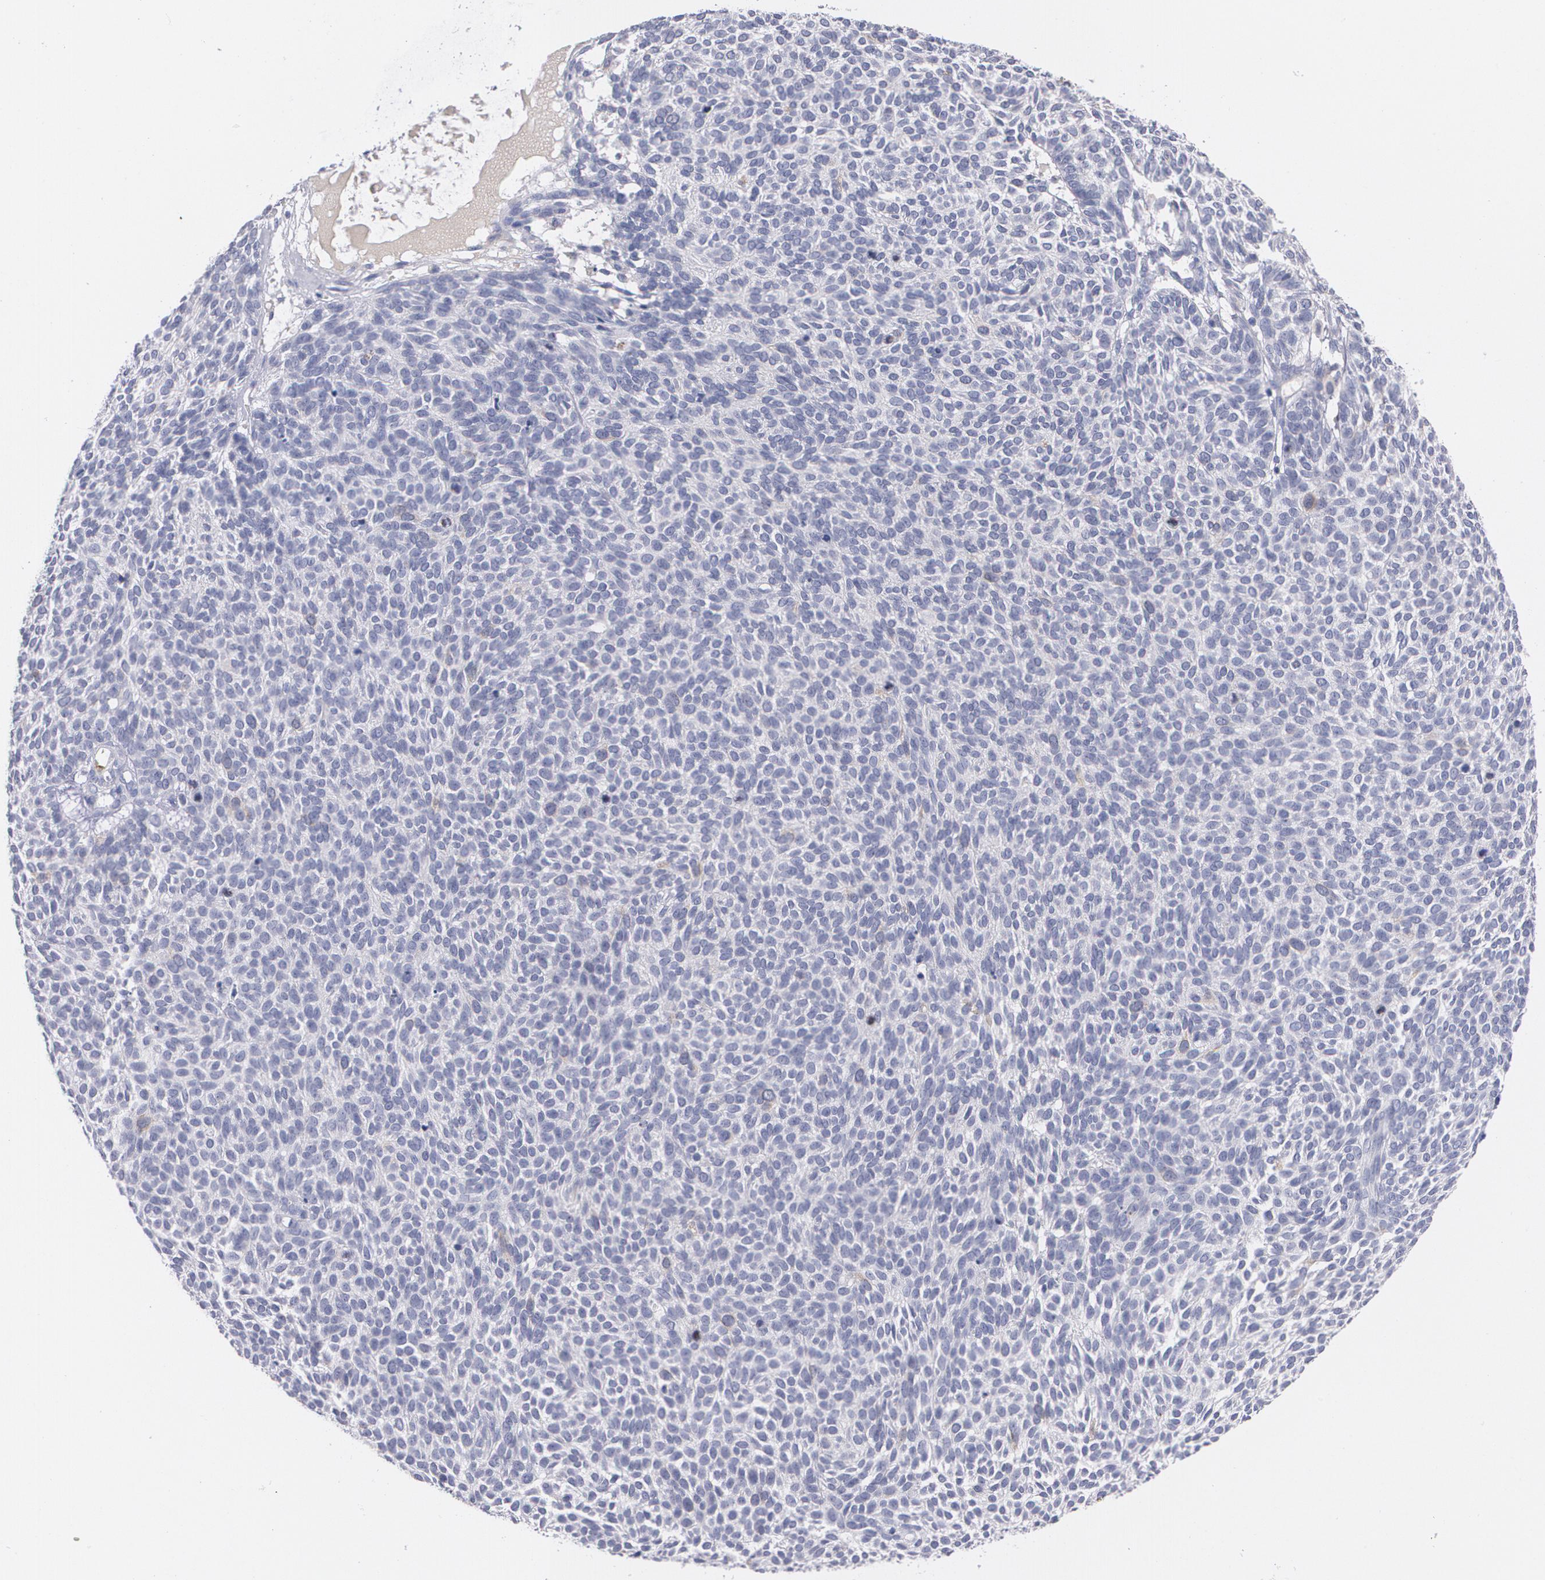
{"staining": {"intensity": "weak", "quantity": "<25%", "location": "cytoplasmic/membranous"}, "tissue": "skin cancer", "cell_type": "Tumor cells", "image_type": "cancer", "snomed": [{"axis": "morphology", "description": "Basal cell carcinoma"}, {"axis": "topography", "description": "Skin"}], "caption": "Immunohistochemistry image of skin cancer (basal cell carcinoma) stained for a protein (brown), which reveals no expression in tumor cells.", "gene": "HMMR", "patient": {"sex": "male", "age": 63}}